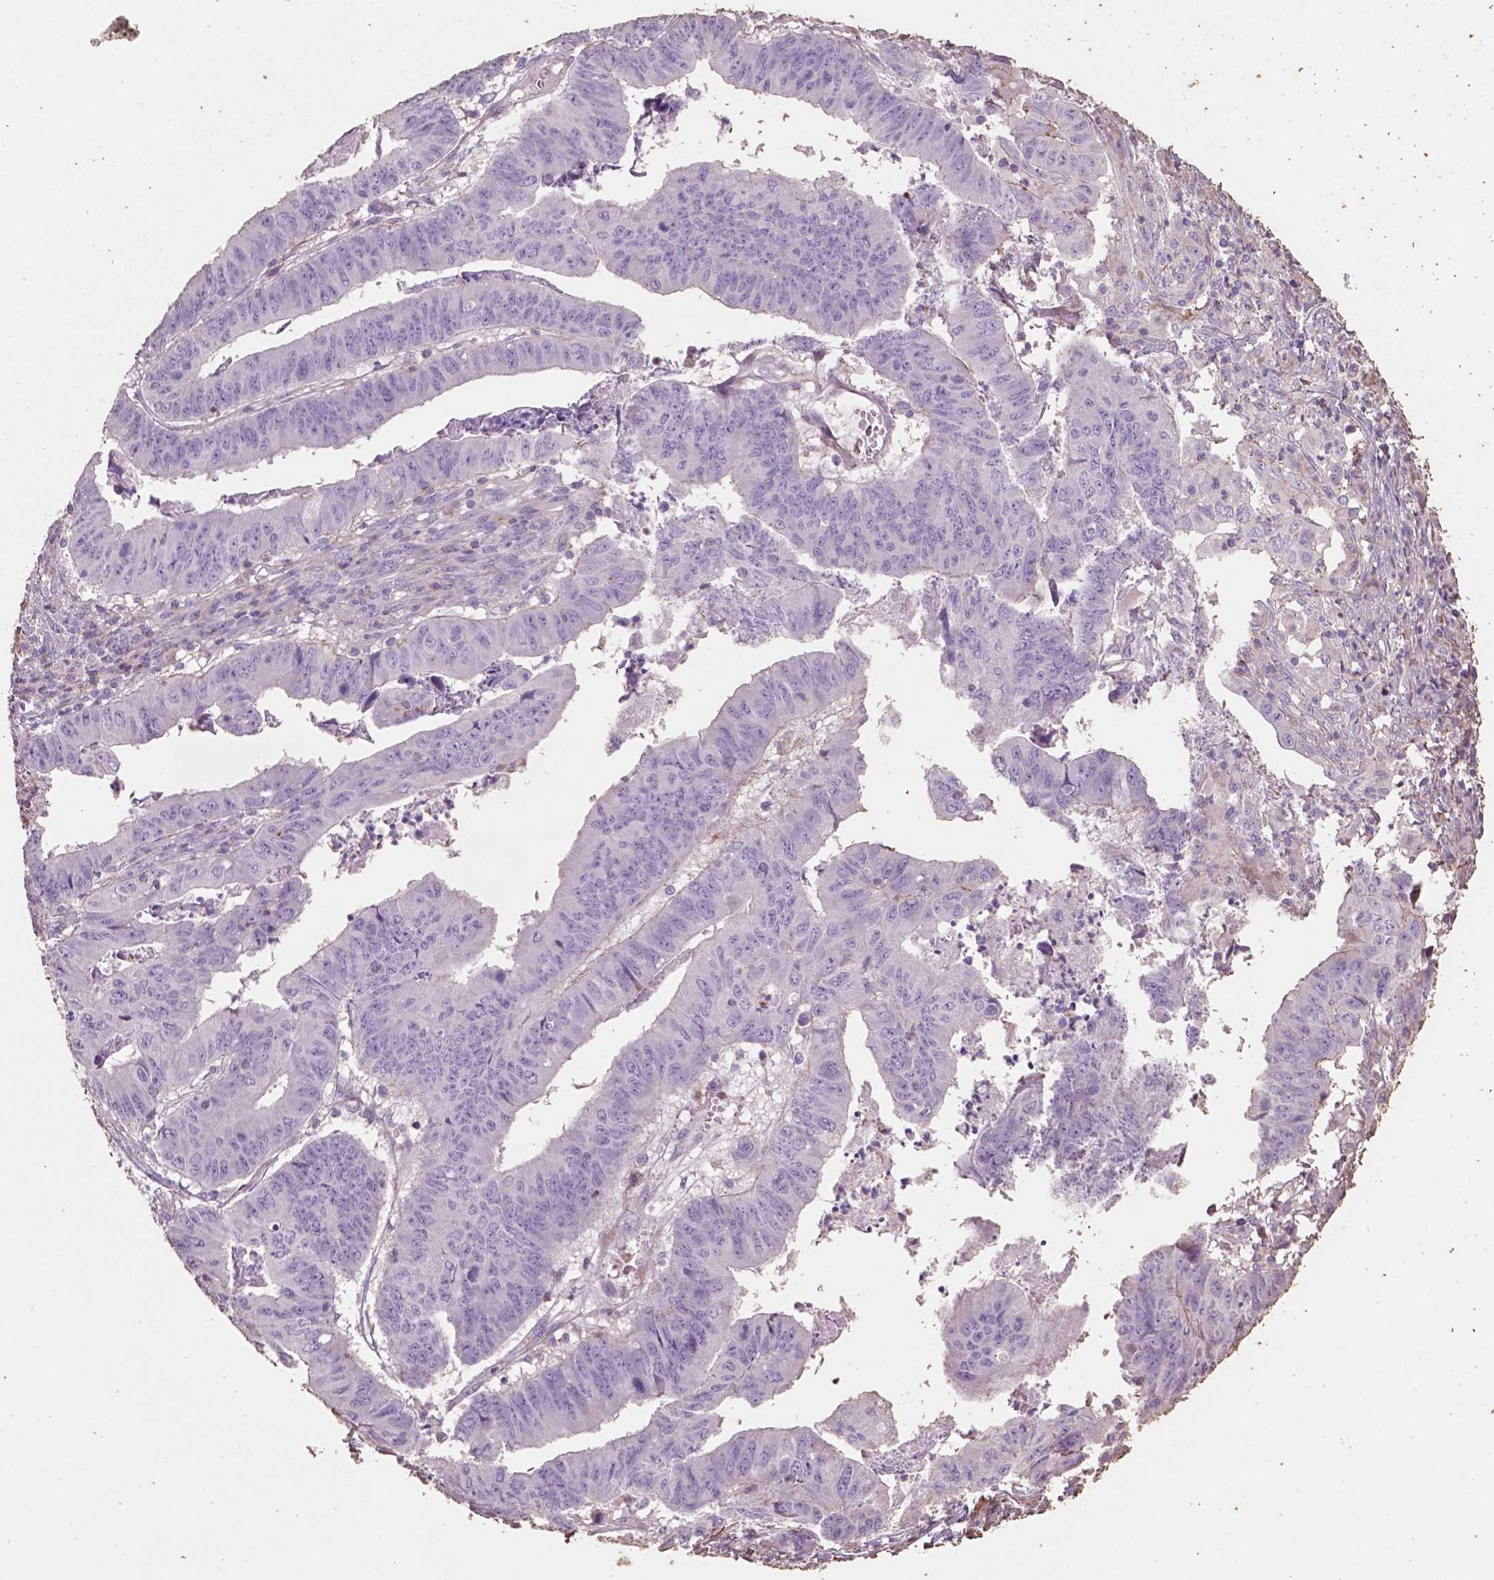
{"staining": {"intensity": "negative", "quantity": "none", "location": "none"}, "tissue": "stomach cancer", "cell_type": "Tumor cells", "image_type": "cancer", "snomed": [{"axis": "morphology", "description": "Adenocarcinoma, NOS"}, {"axis": "topography", "description": "Stomach, lower"}], "caption": "A high-resolution image shows IHC staining of adenocarcinoma (stomach), which demonstrates no significant expression in tumor cells.", "gene": "COMMD4", "patient": {"sex": "male", "age": 77}}